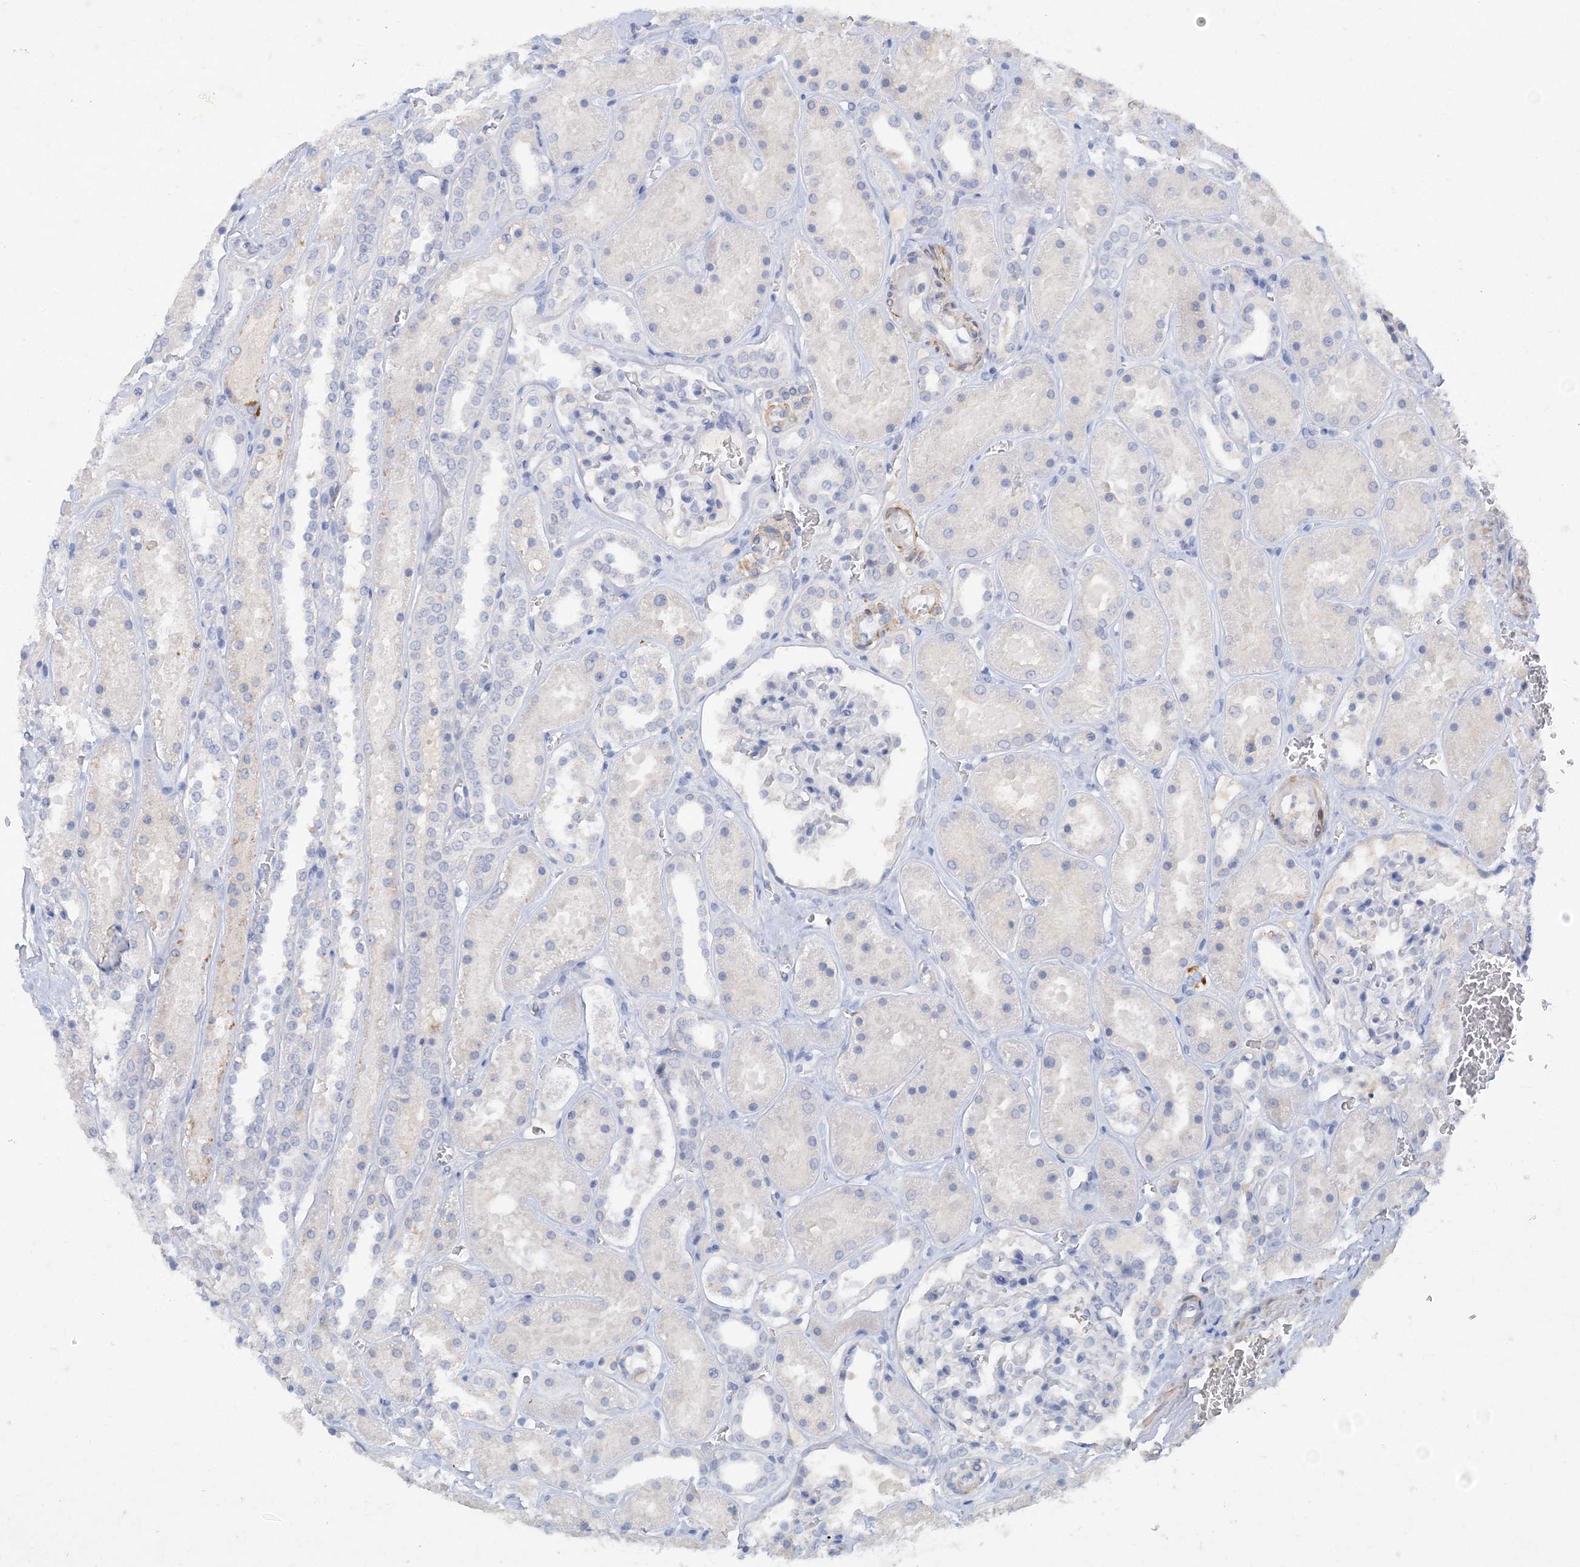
{"staining": {"intensity": "negative", "quantity": "none", "location": "none"}, "tissue": "kidney", "cell_type": "Cells in glomeruli", "image_type": "normal", "snomed": [{"axis": "morphology", "description": "Normal tissue, NOS"}, {"axis": "topography", "description": "Kidney"}], "caption": "IHC micrograph of normal human kidney stained for a protein (brown), which demonstrates no staining in cells in glomeruli.", "gene": "C11orf58", "patient": {"sex": "female", "age": 41}}